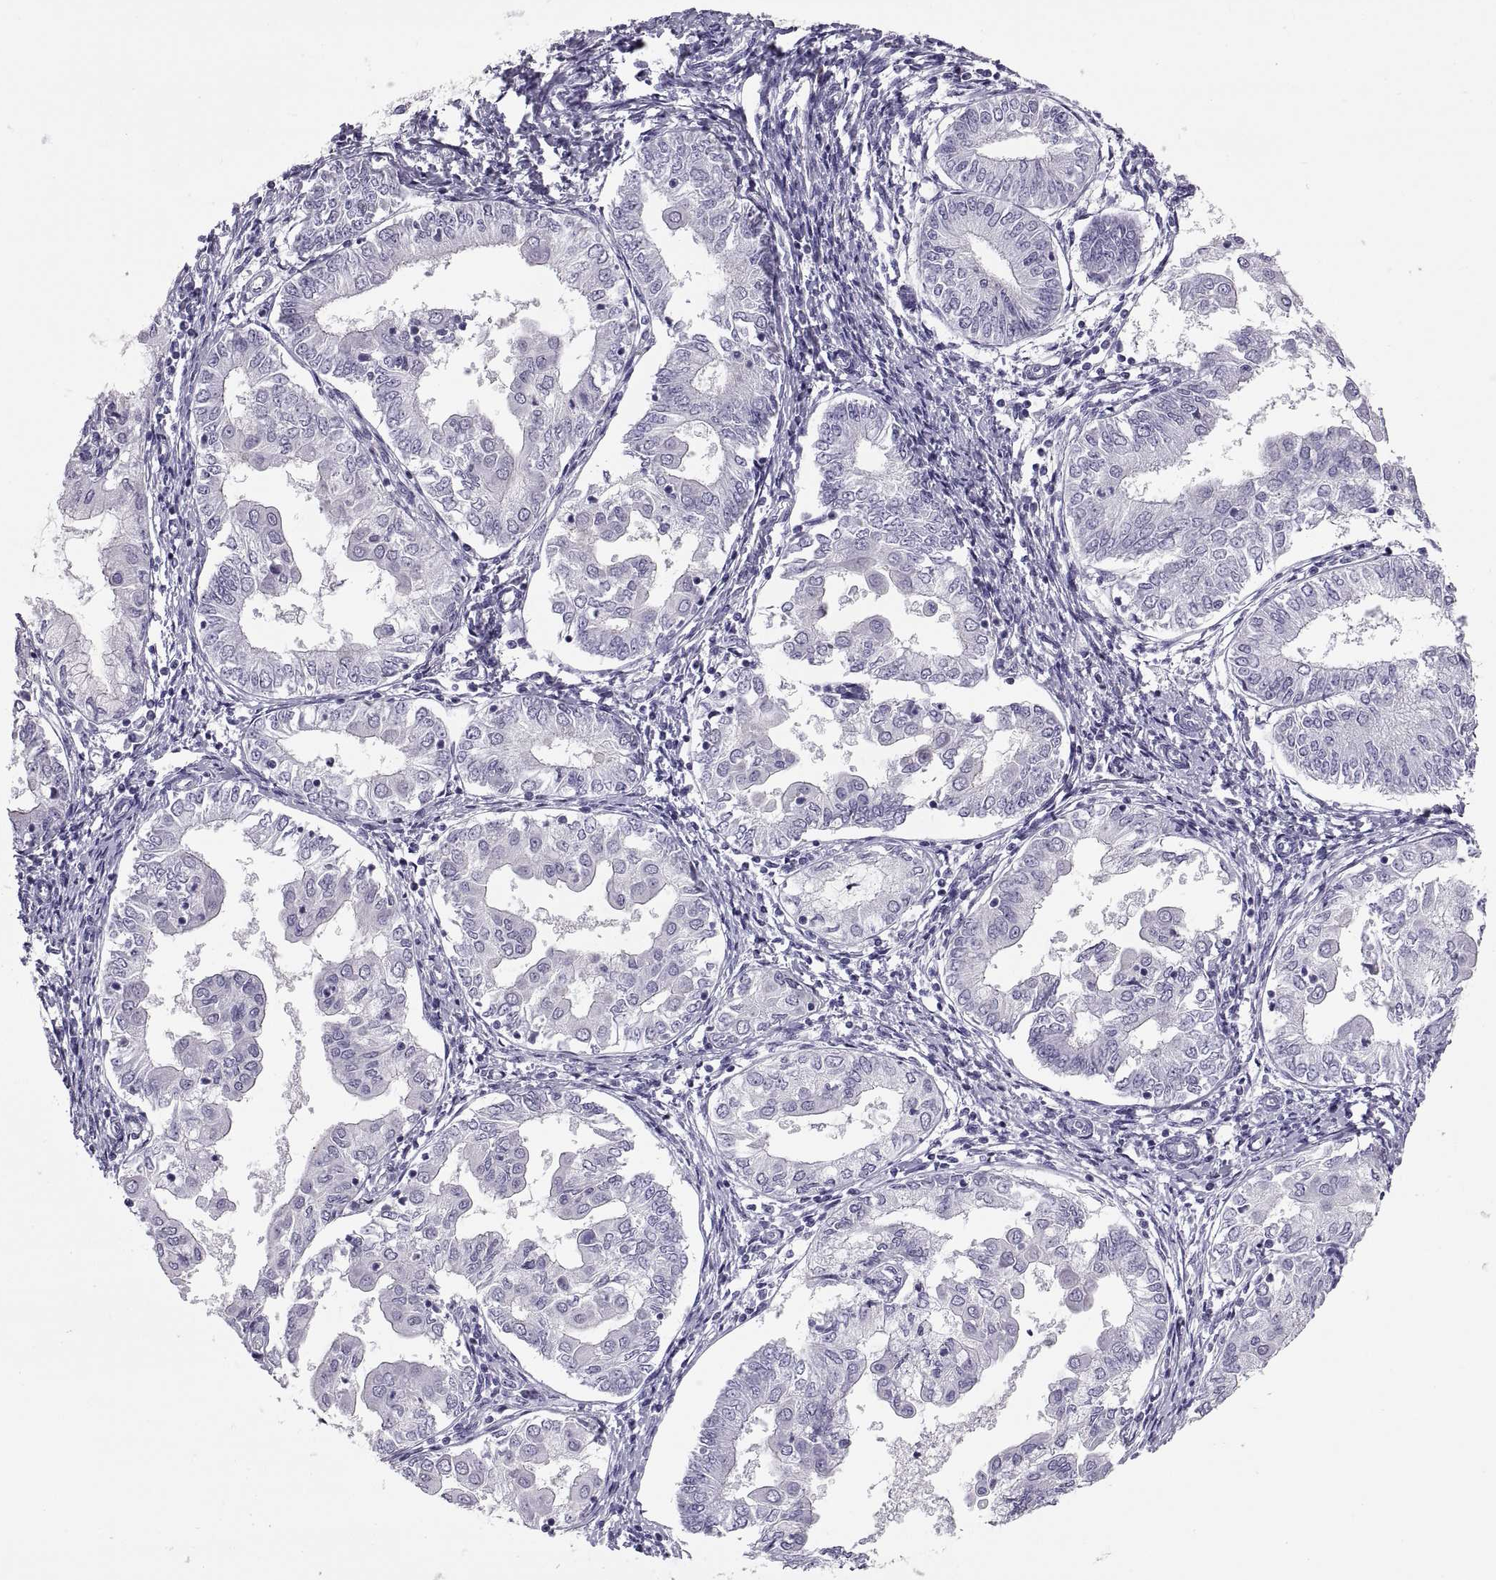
{"staining": {"intensity": "negative", "quantity": "none", "location": "none"}, "tissue": "endometrial cancer", "cell_type": "Tumor cells", "image_type": "cancer", "snomed": [{"axis": "morphology", "description": "Adenocarcinoma, NOS"}, {"axis": "topography", "description": "Endometrium"}], "caption": "A high-resolution histopathology image shows immunohistochemistry staining of adenocarcinoma (endometrial), which reveals no significant positivity in tumor cells.", "gene": "QRICH2", "patient": {"sex": "female", "age": 68}}